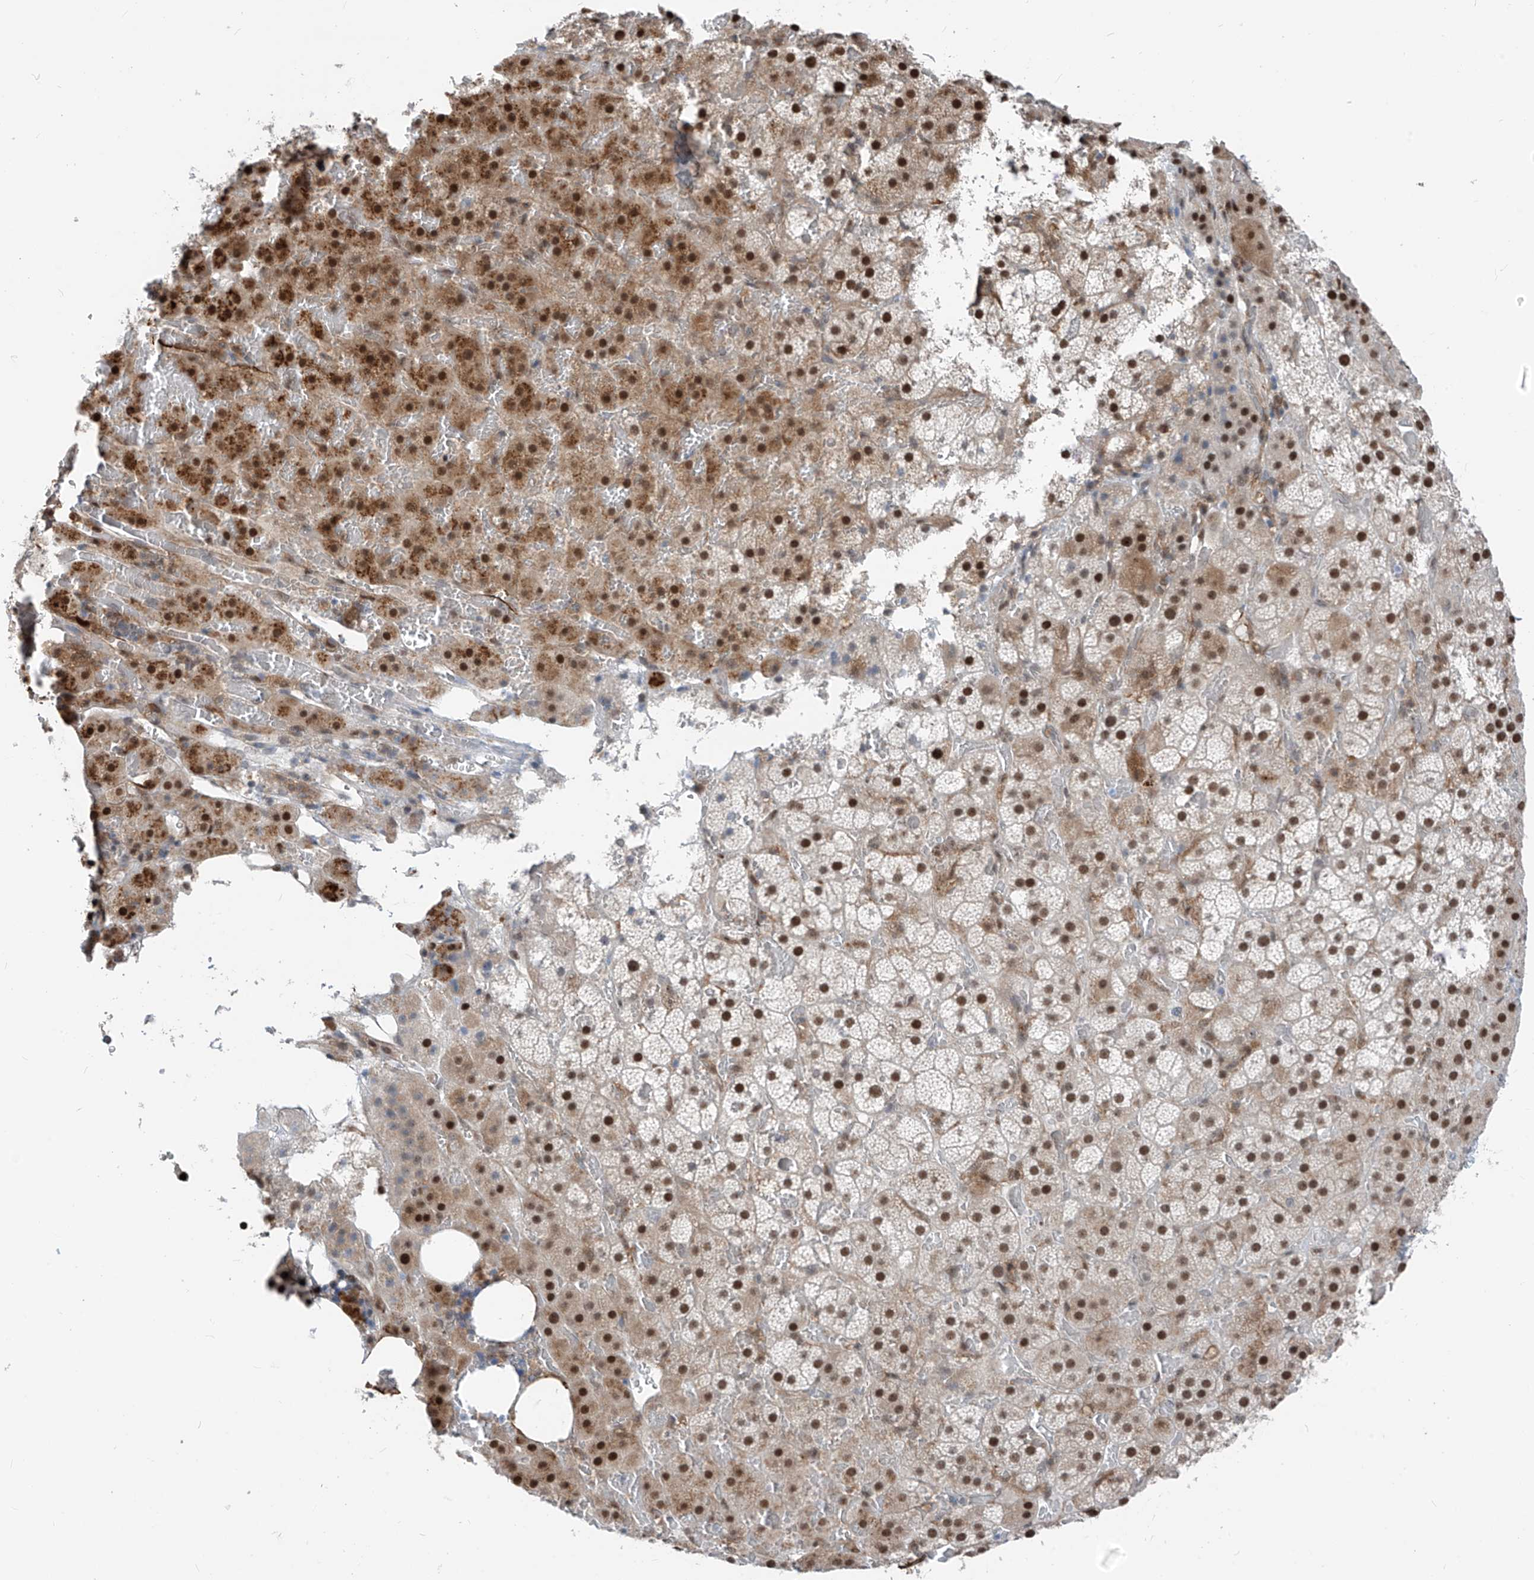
{"staining": {"intensity": "strong", "quantity": ">75%", "location": "nuclear"}, "tissue": "adrenal gland", "cell_type": "Glandular cells", "image_type": "normal", "snomed": [{"axis": "morphology", "description": "Normal tissue, NOS"}, {"axis": "topography", "description": "Adrenal gland"}], "caption": "DAB immunohistochemical staining of benign human adrenal gland demonstrates strong nuclear protein staining in about >75% of glandular cells. The protein is stained brown, and the nuclei are stained in blue (DAB IHC with brightfield microscopy, high magnification).", "gene": "RBP7", "patient": {"sex": "female", "age": 59}}